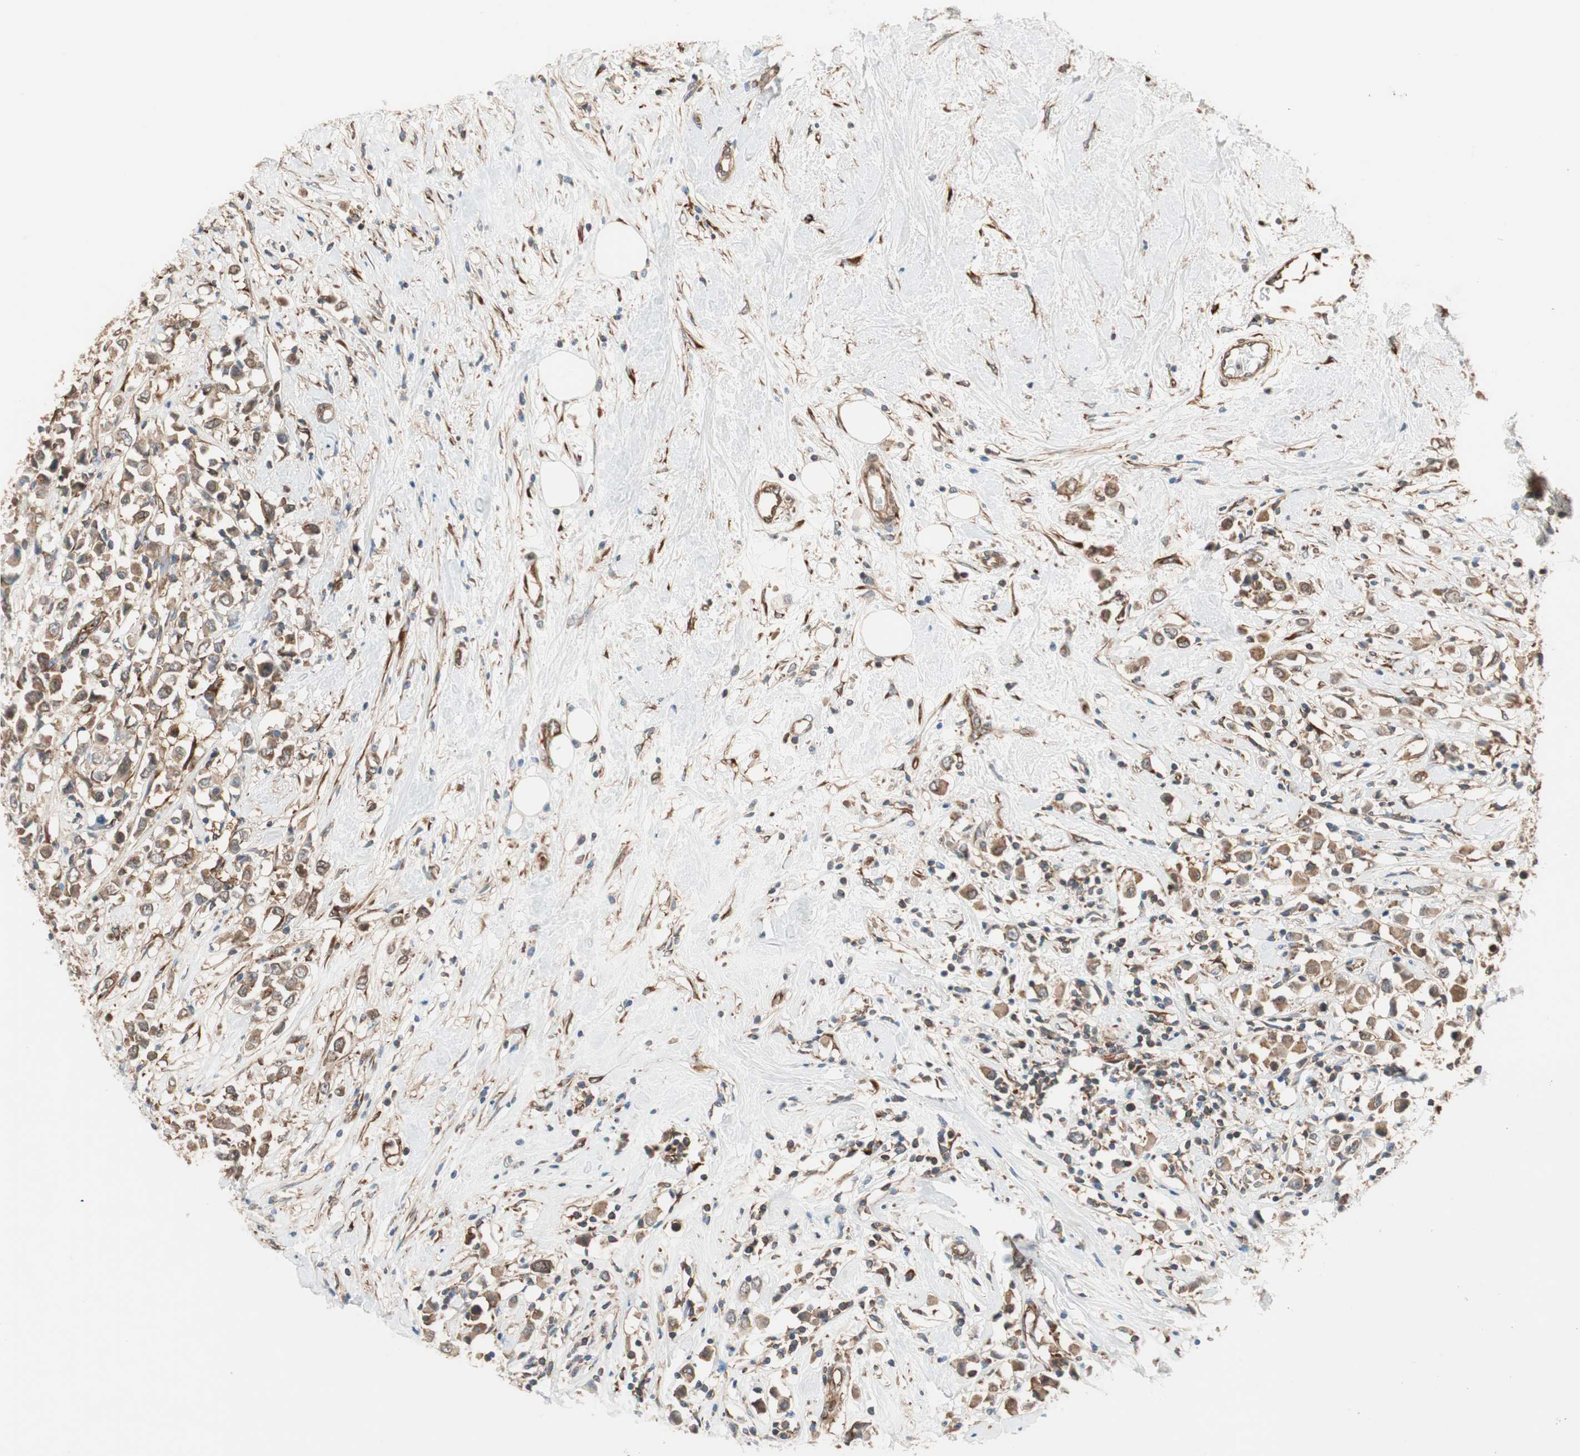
{"staining": {"intensity": "strong", "quantity": ">75%", "location": "cytoplasmic/membranous"}, "tissue": "breast cancer", "cell_type": "Tumor cells", "image_type": "cancer", "snomed": [{"axis": "morphology", "description": "Duct carcinoma"}, {"axis": "topography", "description": "Breast"}], "caption": "Brown immunohistochemical staining in human breast intraductal carcinoma displays strong cytoplasmic/membranous positivity in about >75% of tumor cells. (IHC, brightfield microscopy, high magnification).", "gene": "WASL", "patient": {"sex": "female", "age": 61}}